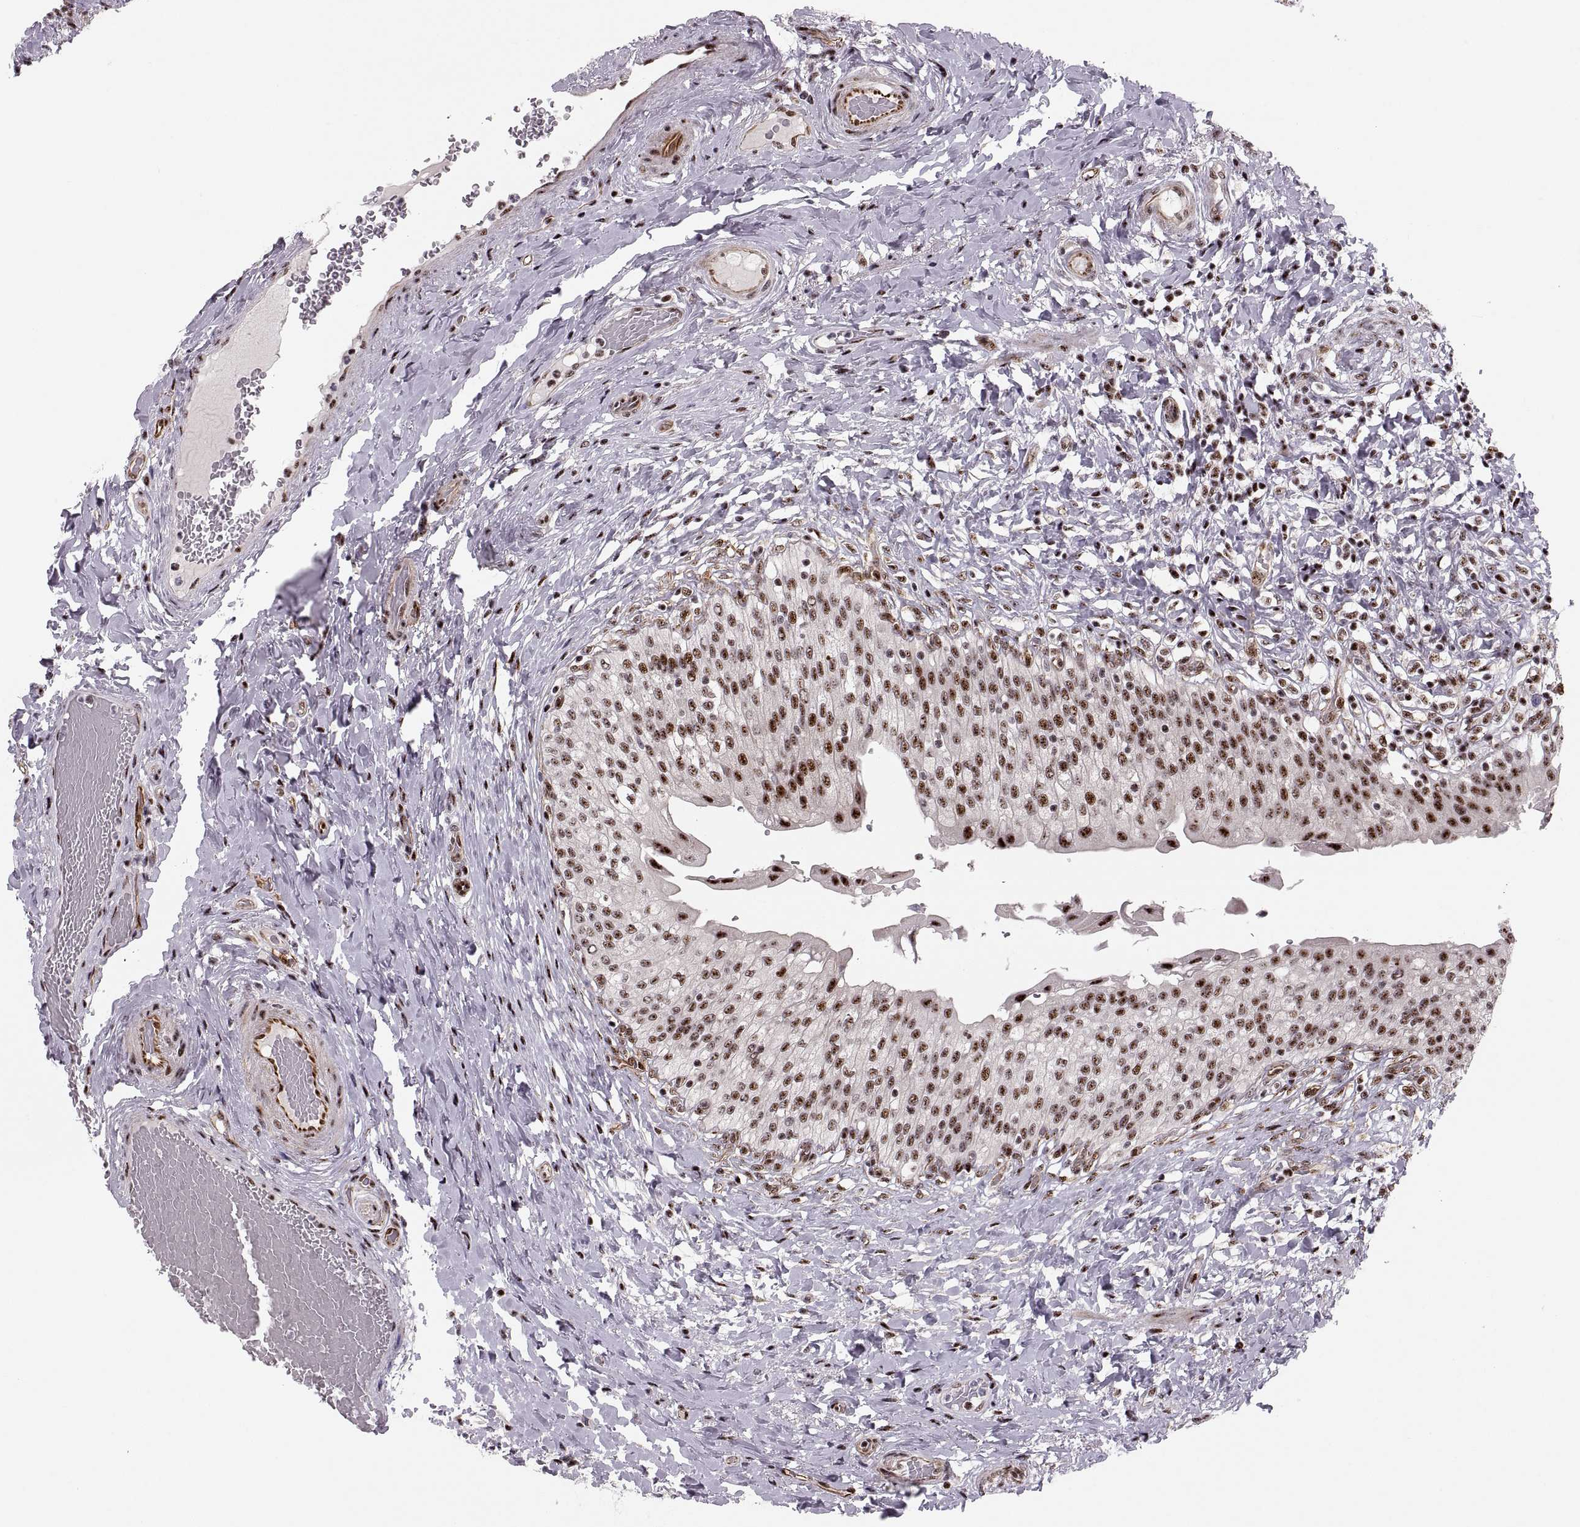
{"staining": {"intensity": "strong", "quantity": ">75%", "location": "nuclear"}, "tissue": "urinary bladder", "cell_type": "Urothelial cells", "image_type": "normal", "snomed": [{"axis": "morphology", "description": "Normal tissue, NOS"}, {"axis": "morphology", "description": "Inflammation, NOS"}, {"axis": "topography", "description": "Urinary bladder"}], "caption": "Immunohistochemistry (DAB (3,3'-diaminobenzidine)) staining of benign urinary bladder displays strong nuclear protein expression in approximately >75% of urothelial cells.", "gene": "ZCCHC17", "patient": {"sex": "male", "age": 64}}